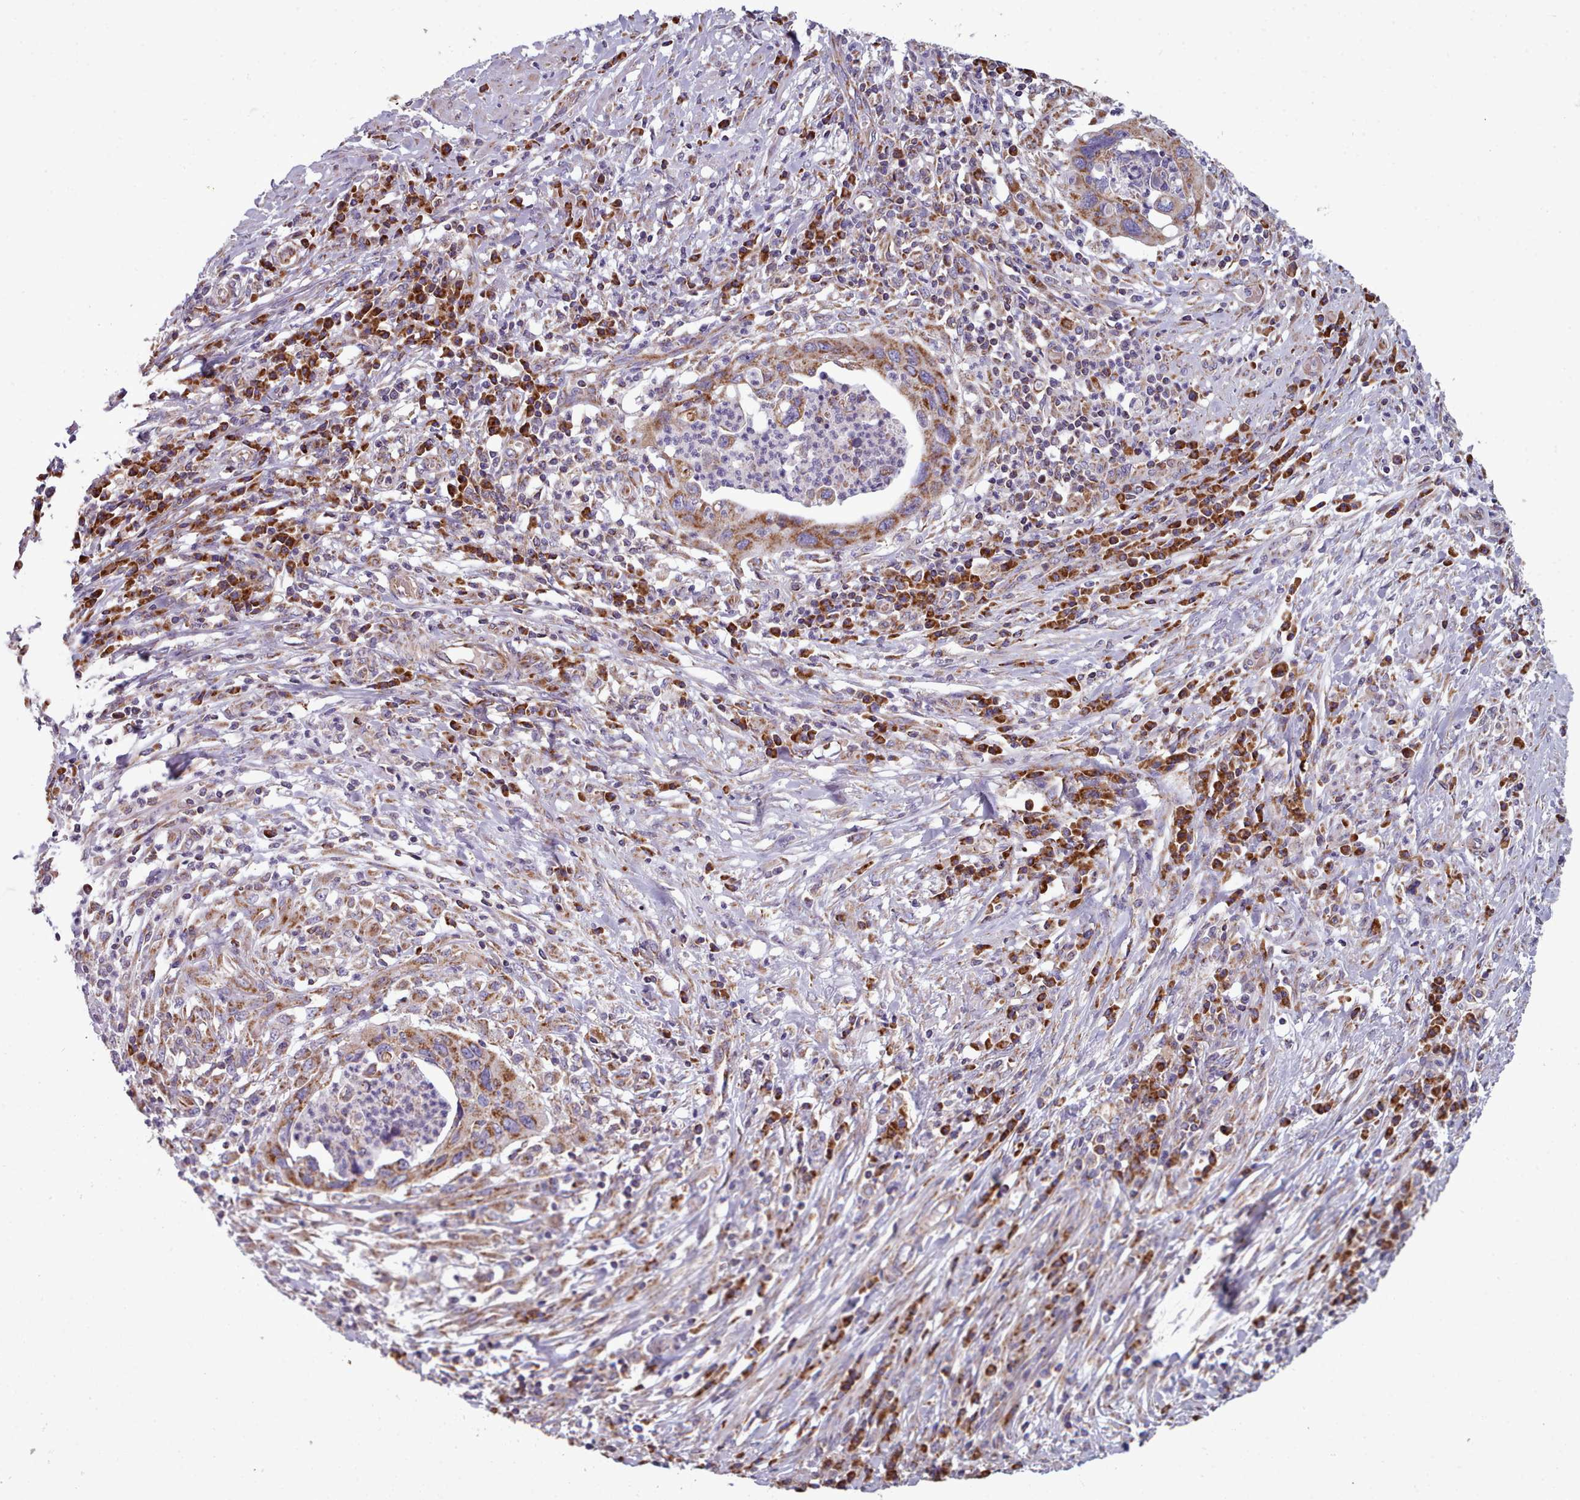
{"staining": {"intensity": "strong", "quantity": ">75%", "location": "cytoplasmic/membranous"}, "tissue": "cervical cancer", "cell_type": "Tumor cells", "image_type": "cancer", "snomed": [{"axis": "morphology", "description": "Squamous cell carcinoma, NOS"}, {"axis": "topography", "description": "Cervix"}], "caption": "Tumor cells show high levels of strong cytoplasmic/membranous positivity in approximately >75% of cells in human cervical squamous cell carcinoma.", "gene": "SRP54", "patient": {"sex": "female", "age": 38}}